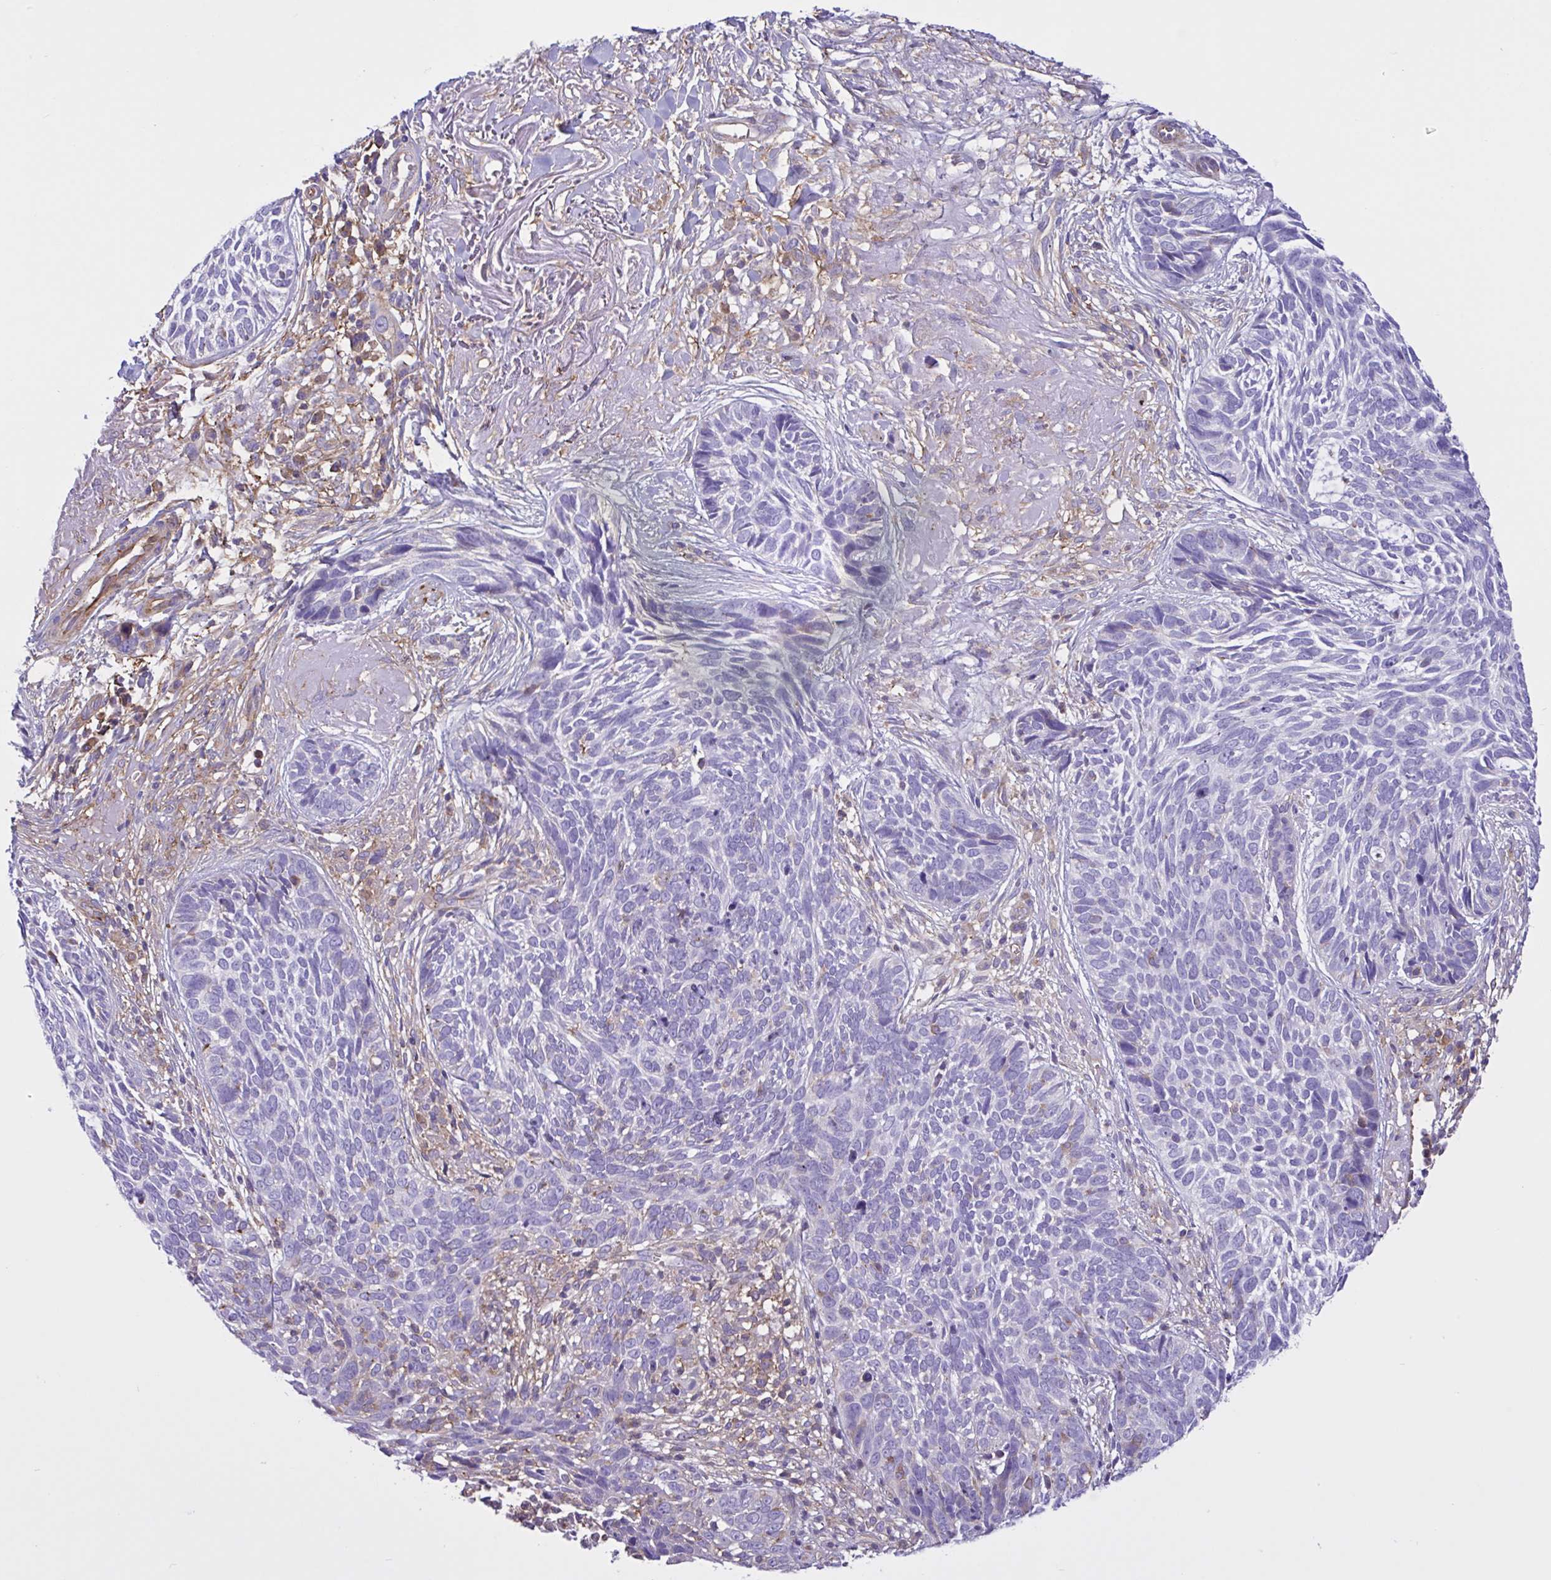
{"staining": {"intensity": "negative", "quantity": "none", "location": "none"}, "tissue": "skin cancer", "cell_type": "Tumor cells", "image_type": "cancer", "snomed": [{"axis": "morphology", "description": "Basal cell carcinoma"}, {"axis": "topography", "description": "Skin"}, {"axis": "topography", "description": "Skin of face"}], "caption": "Skin basal cell carcinoma was stained to show a protein in brown. There is no significant staining in tumor cells.", "gene": "OR51M1", "patient": {"sex": "female", "age": 95}}